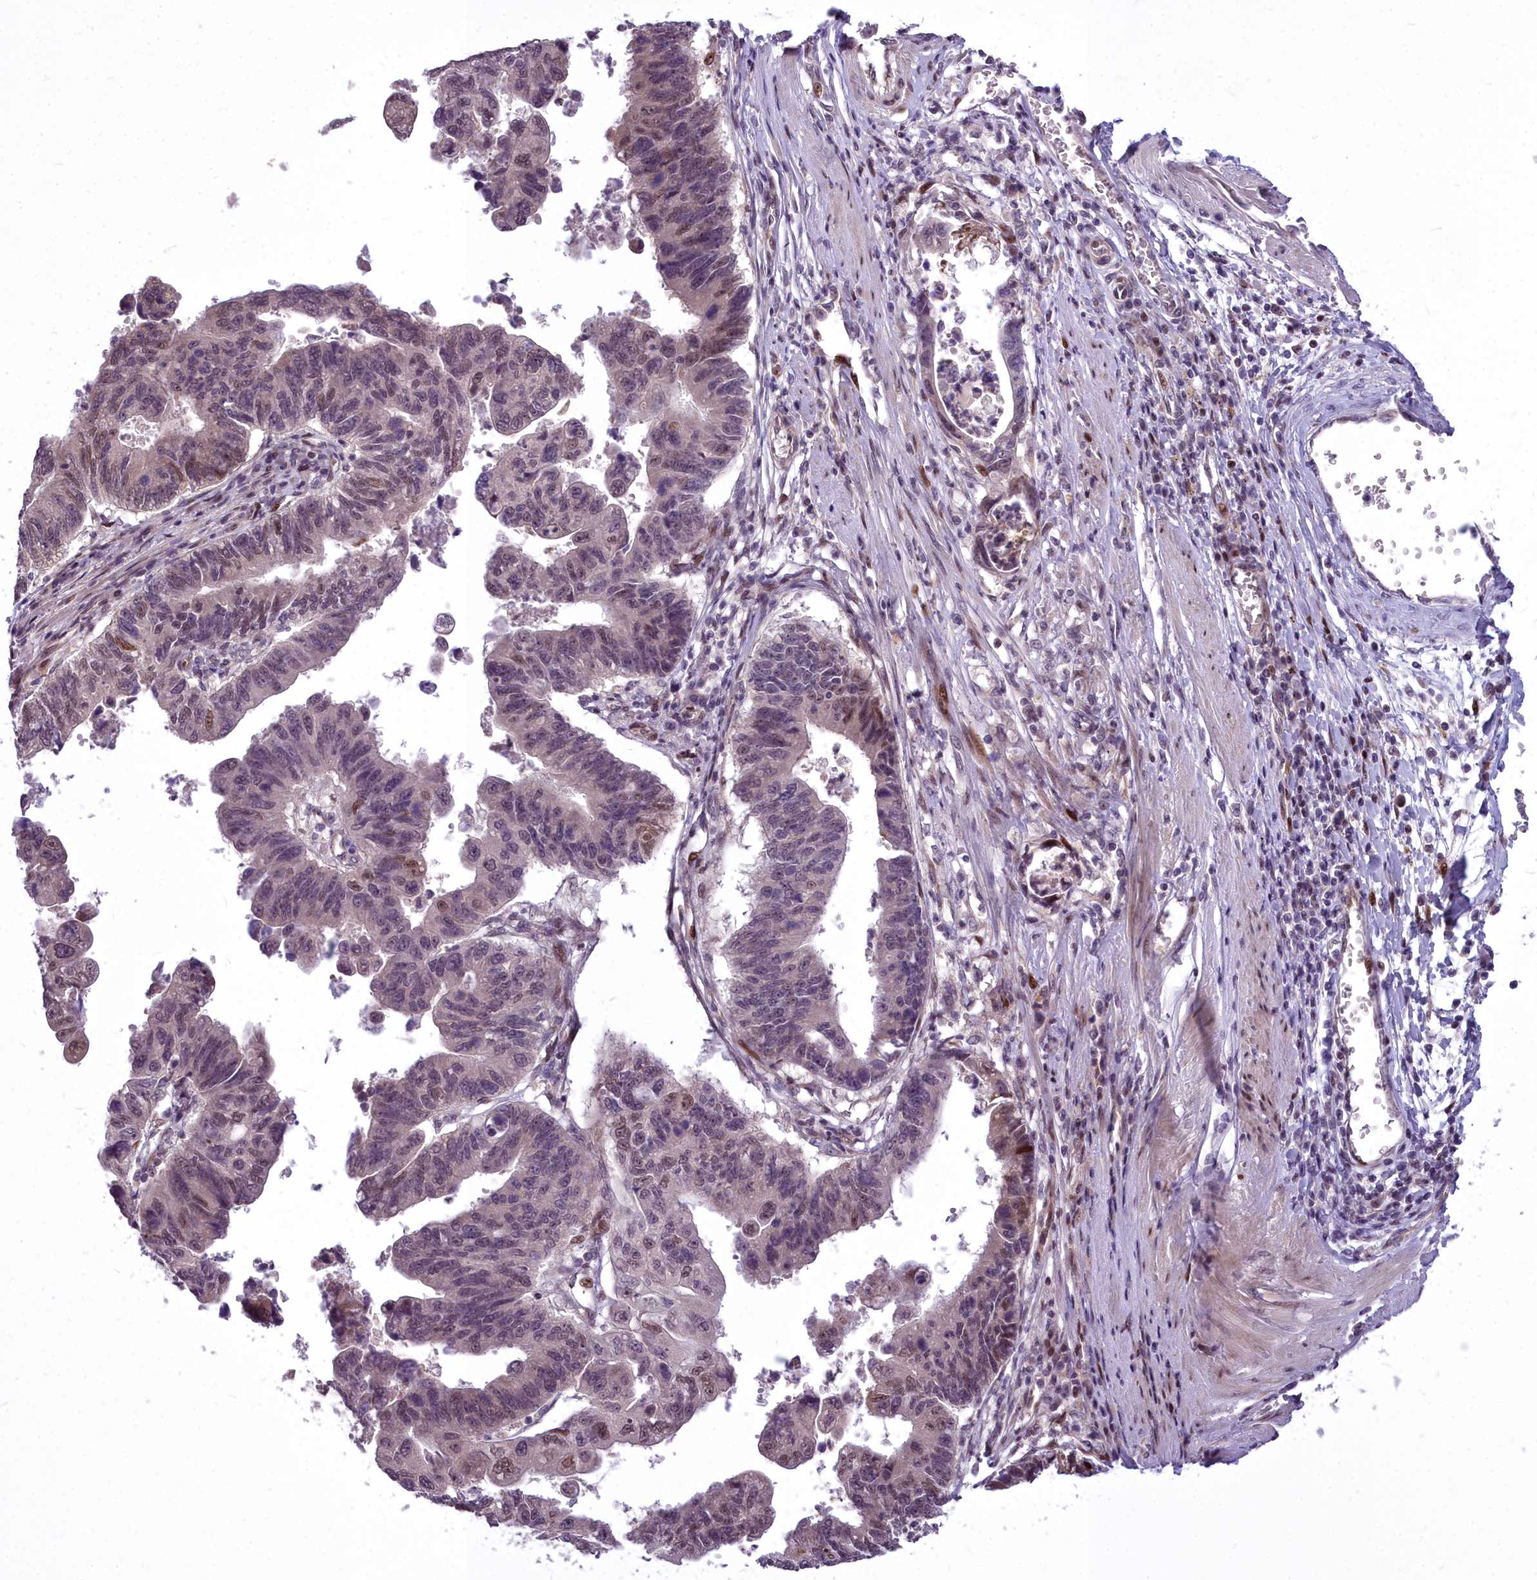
{"staining": {"intensity": "moderate", "quantity": "25%-75%", "location": "nuclear"}, "tissue": "stomach cancer", "cell_type": "Tumor cells", "image_type": "cancer", "snomed": [{"axis": "morphology", "description": "Adenocarcinoma, NOS"}, {"axis": "topography", "description": "Stomach"}], "caption": "High-magnification brightfield microscopy of stomach cancer stained with DAB (3,3'-diaminobenzidine) (brown) and counterstained with hematoxylin (blue). tumor cells exhibit moderate nuclear positivity is identified in about25%-75% of cells.", "gene": "AP1M1", "patient": {"sex": "male", "age": 59}}